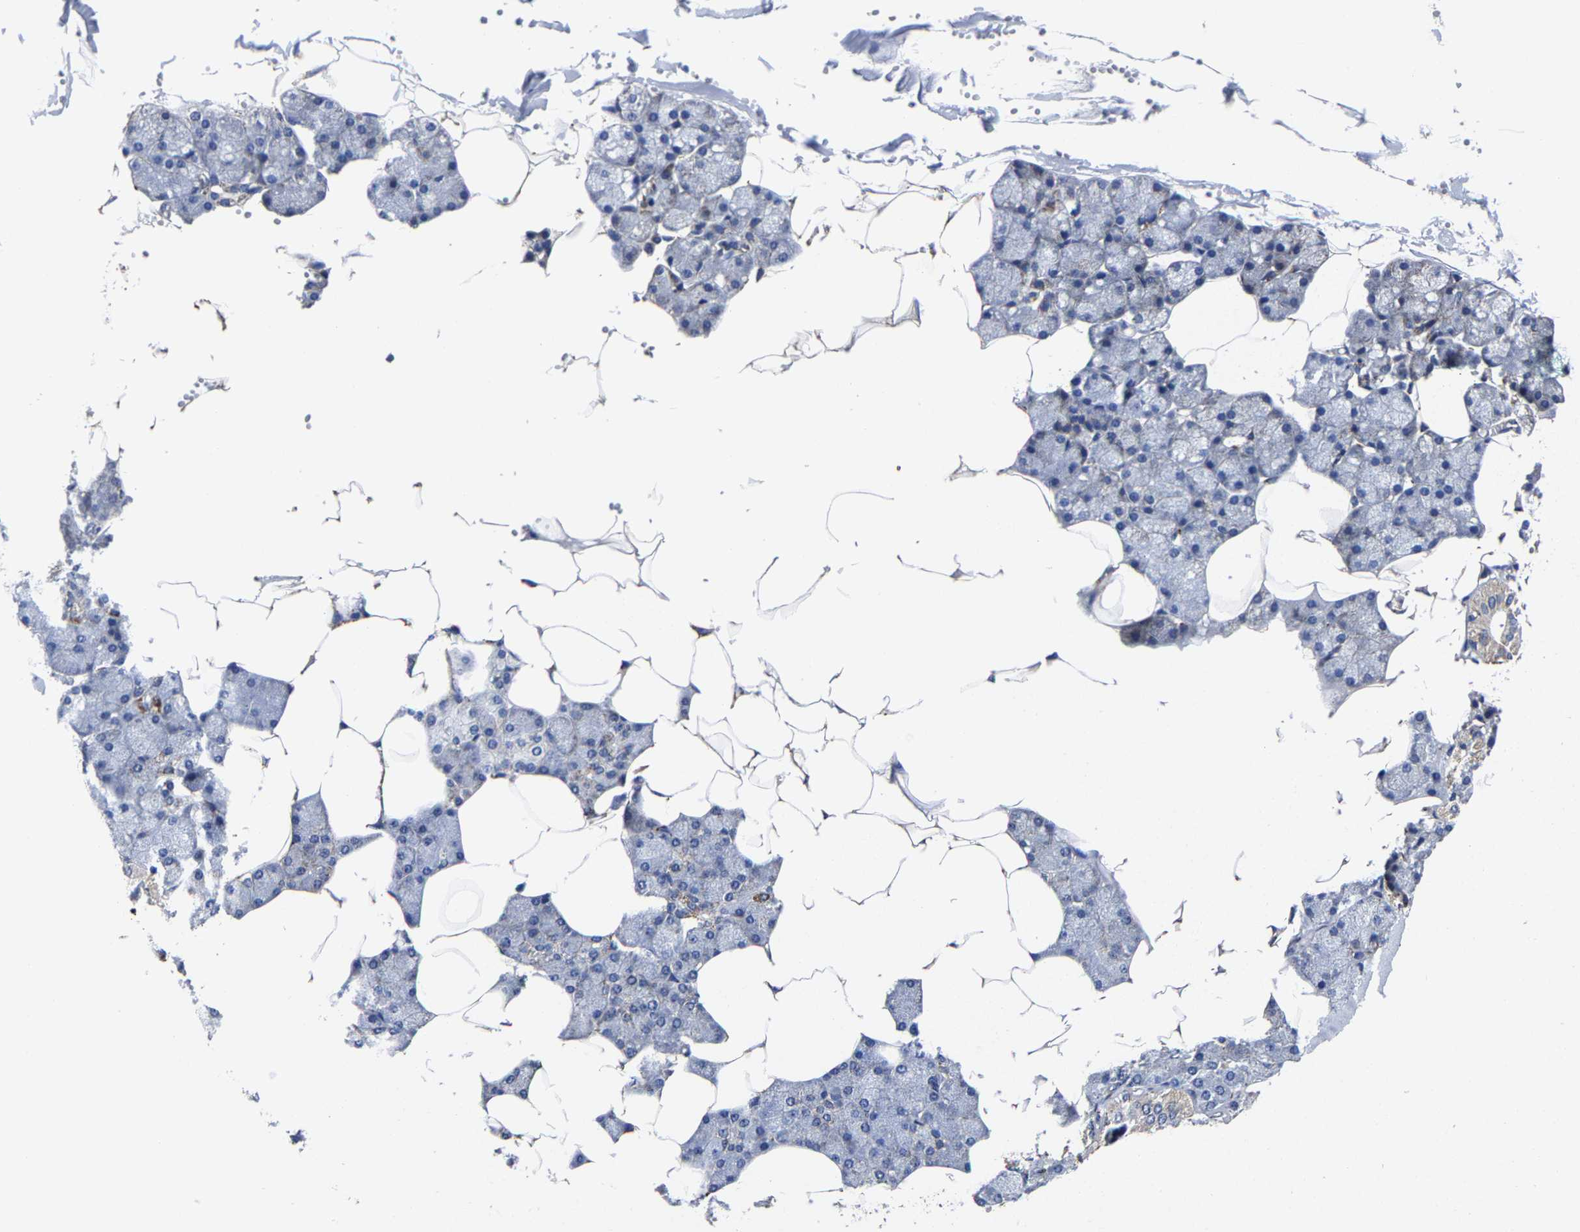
{"staining": {"intensity": "moderate", "quantity": "<25%", "location": "cytoplasmic/membranous"}, "tissue": "salivary gland", "cell_type": "Glandular cells", "image_type": "normal", "snomed": [{"axis": "morphology", "description": "Normal tissue, NOS"}, {"axis": "topography", "description": "Salivary gland"}], "caption": "Immunohistochemical staining of unremarkable human salivary gland exhibits moderate cytoplasmic/membranous protein expression in about <25% of glandular cells.", "gene": "AASS", "patient": {"sex": "male", "age": 62}}